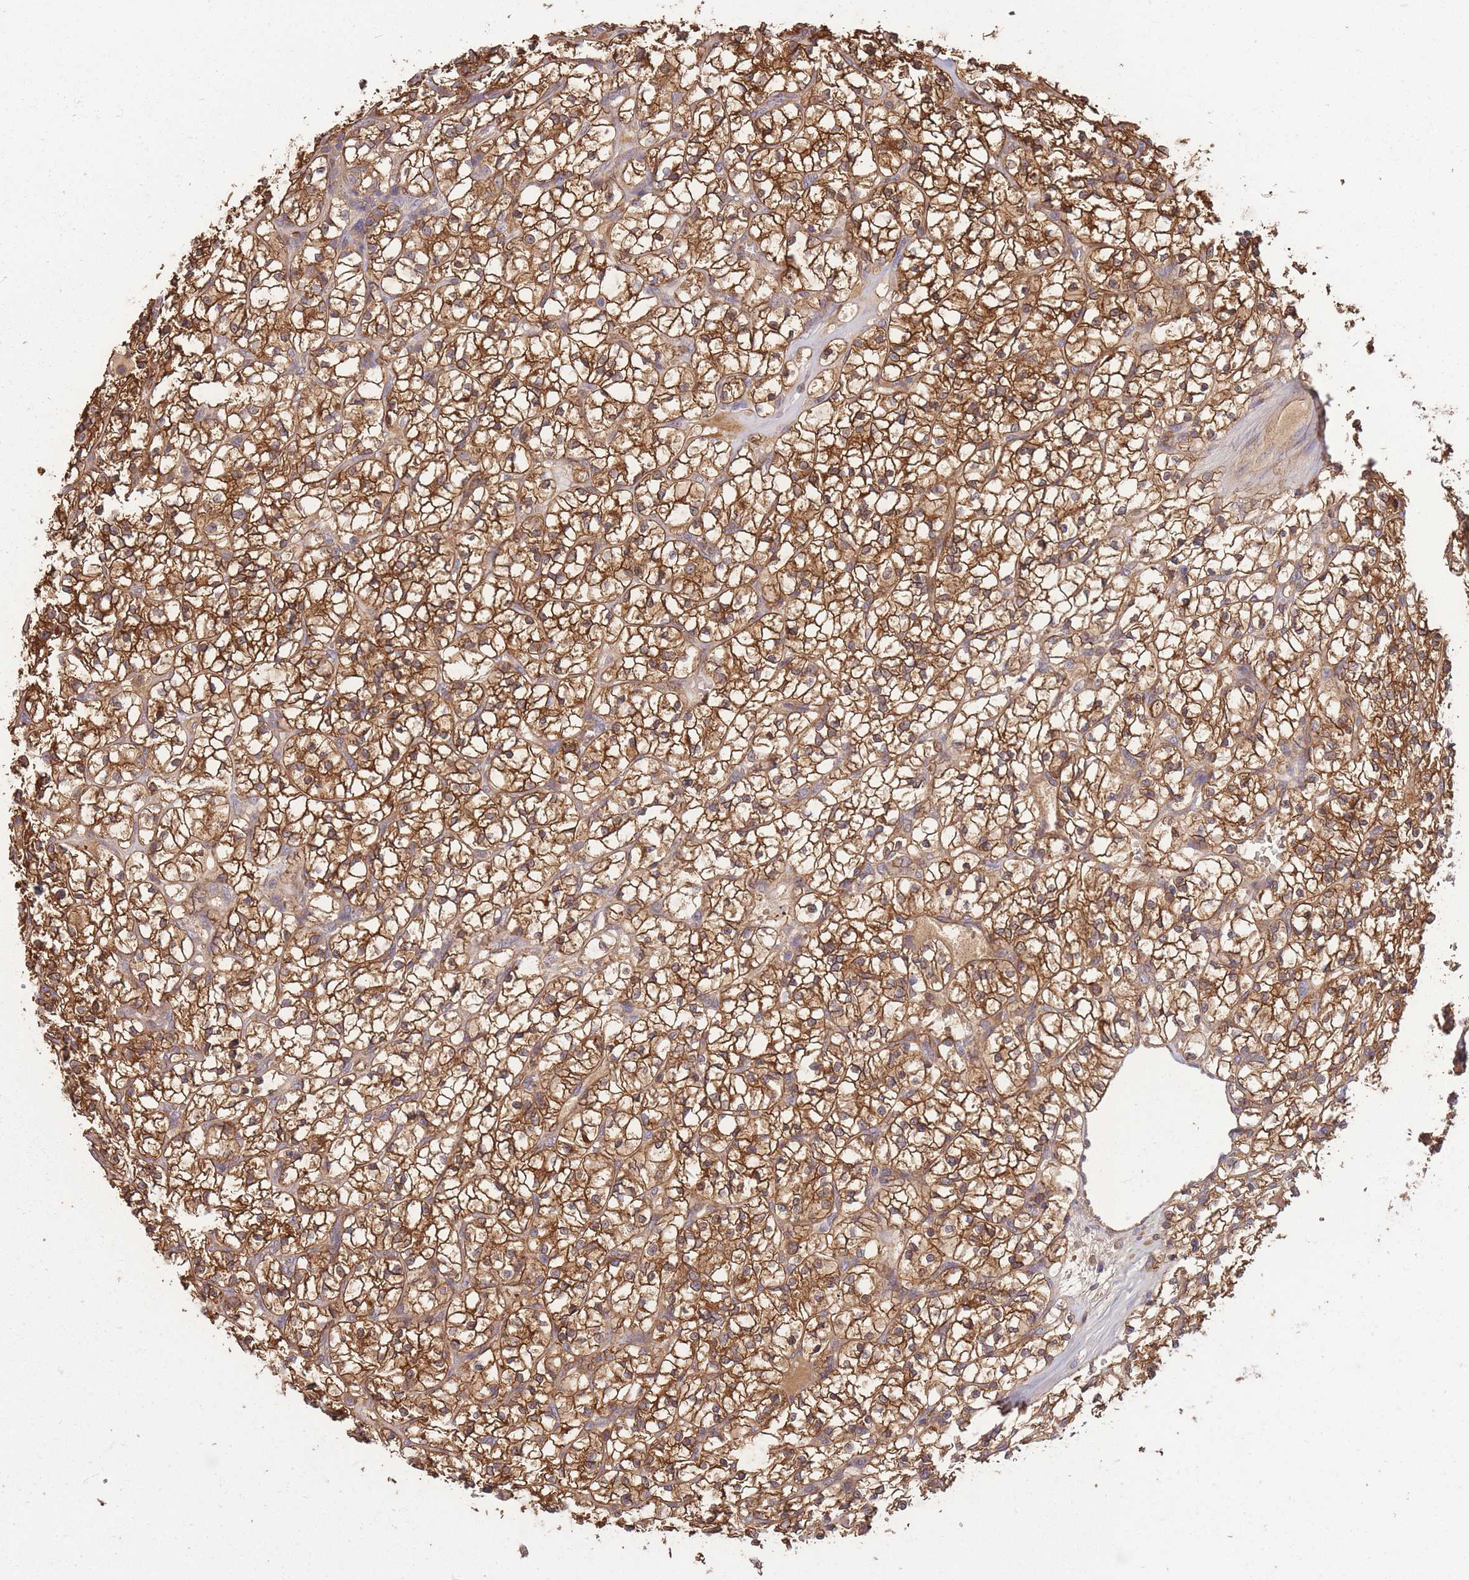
{"staining": {"intensity": "moderate", "quantity": ">75%", "location": "cytoplasmic/membranous"}, "tissue": "renal cancer", "cell_type": "Tumor cells", "image_type": "cancer", "snomed": [{"axis": "morphology", "description": "Adenocarcinoma, NOS"}, {"axis": "topography", "description": "Kidney"}], "caption": "Immunohistochemistry histopathology image of neoplastic tissue: human renal cancer (adenocarcinoma) stained using IHC reveals medium levels of moderate protein expression localized specifically in the cytoplasmic/membranous of tumor cells, appearing as a cytoplasmic/membranous brown color.", "gene": "ZNF304", "patient": {"sex": "female", "age": 64}}